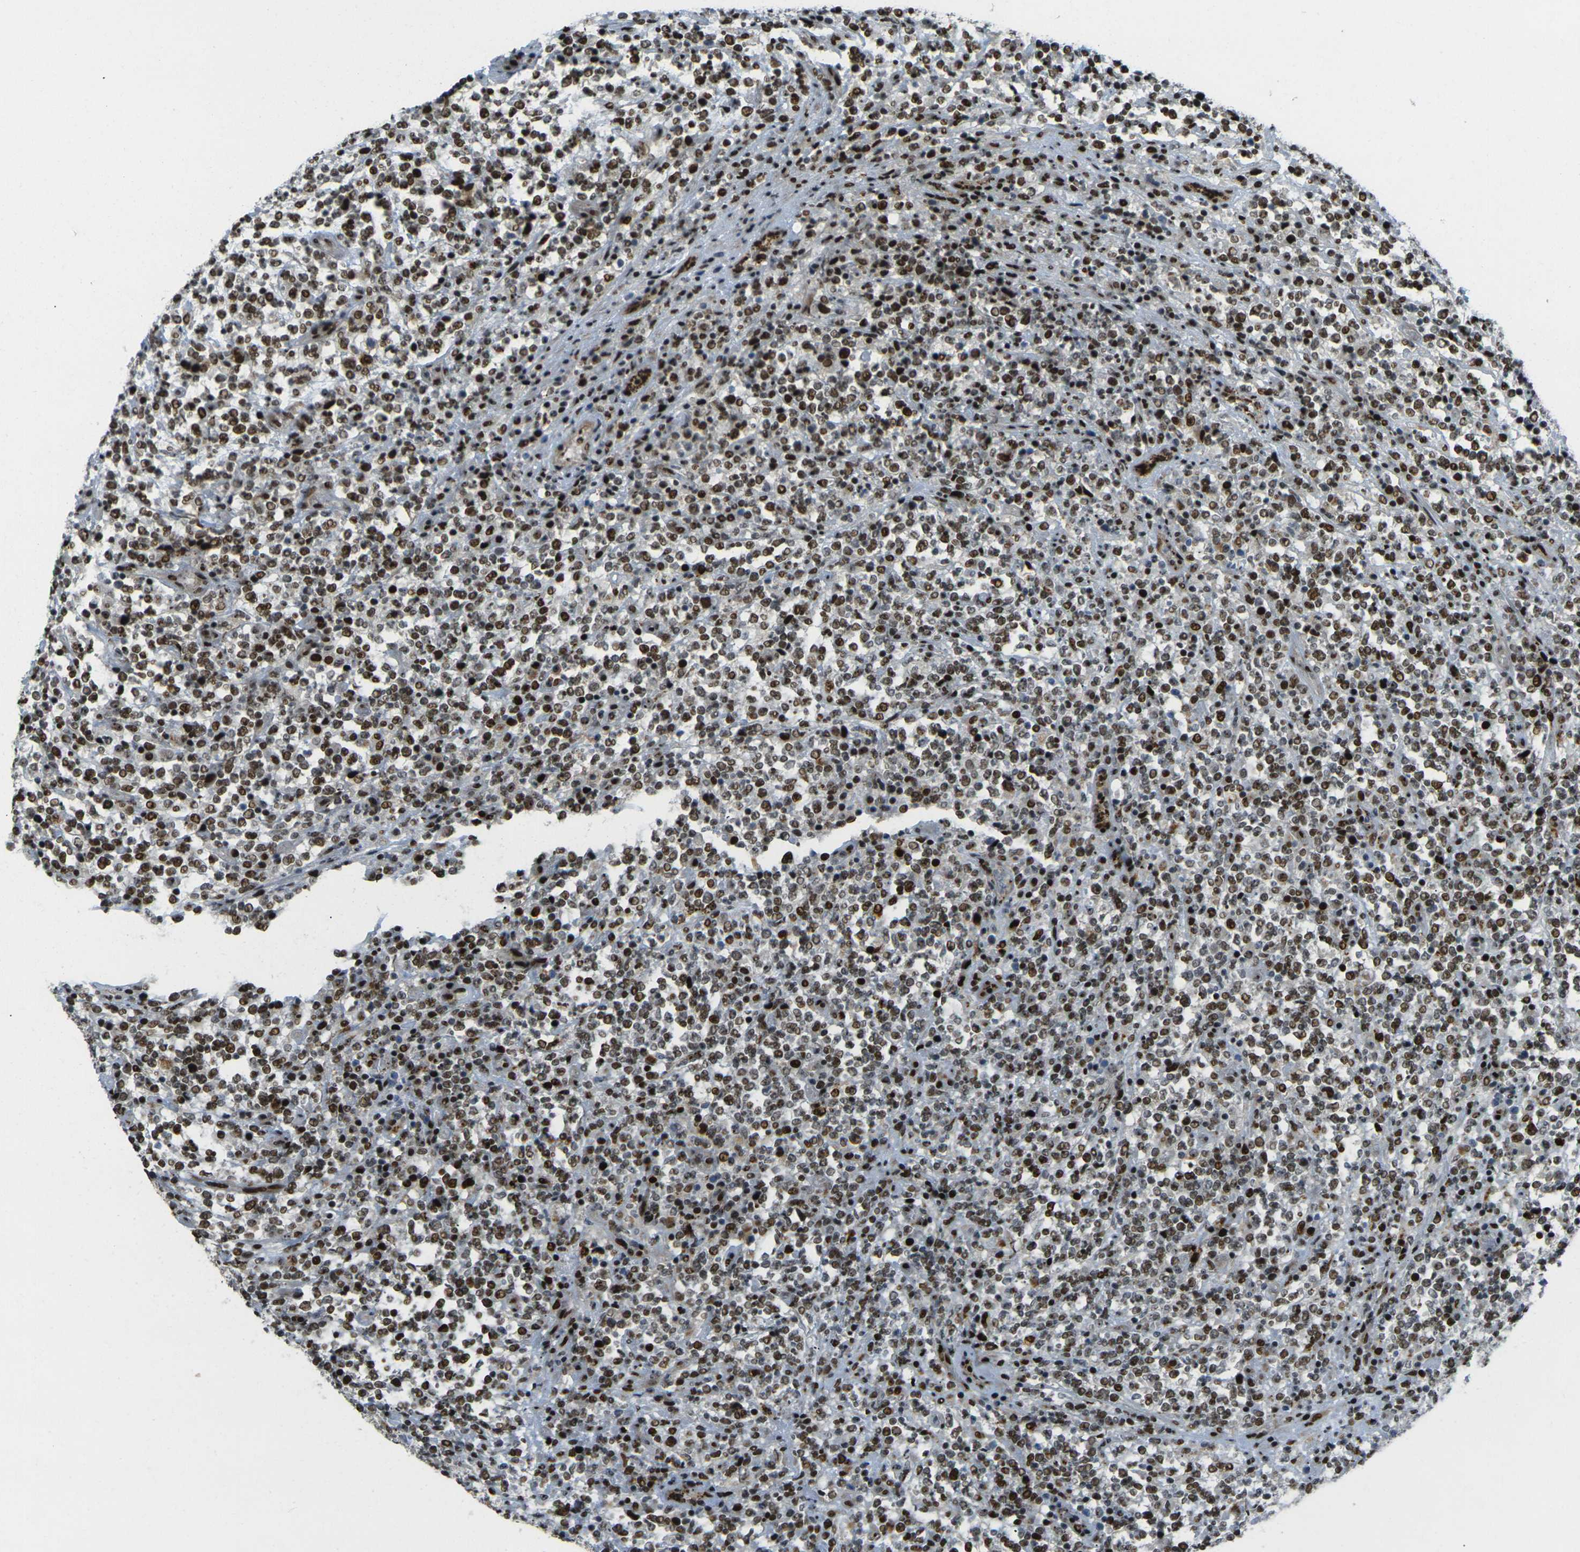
{"staining": {"intensity": "strong", "quantity": ">75%", "location": "nuclear"}, "tissue": "lymphoma", "cell_type": "Tumor cells", "image_type": "cancer", "snomed": [{"axis": "morphology", "description": "Malignant lymphoma, non-Hodgkin's type, High grade"}, {"axis": "topography", "description": "Soft tissue"}], "caption": "The micrograph demonstrates immunohistochemical staining of lymphoma. There is strong nuclear positivity is seen in about >75% of tumor cells. (DAB IHC, brown staining for protein, blue staining for nuclei).", "gene": "UBE2C", "patient": {"sex": "male", "age": 18}}